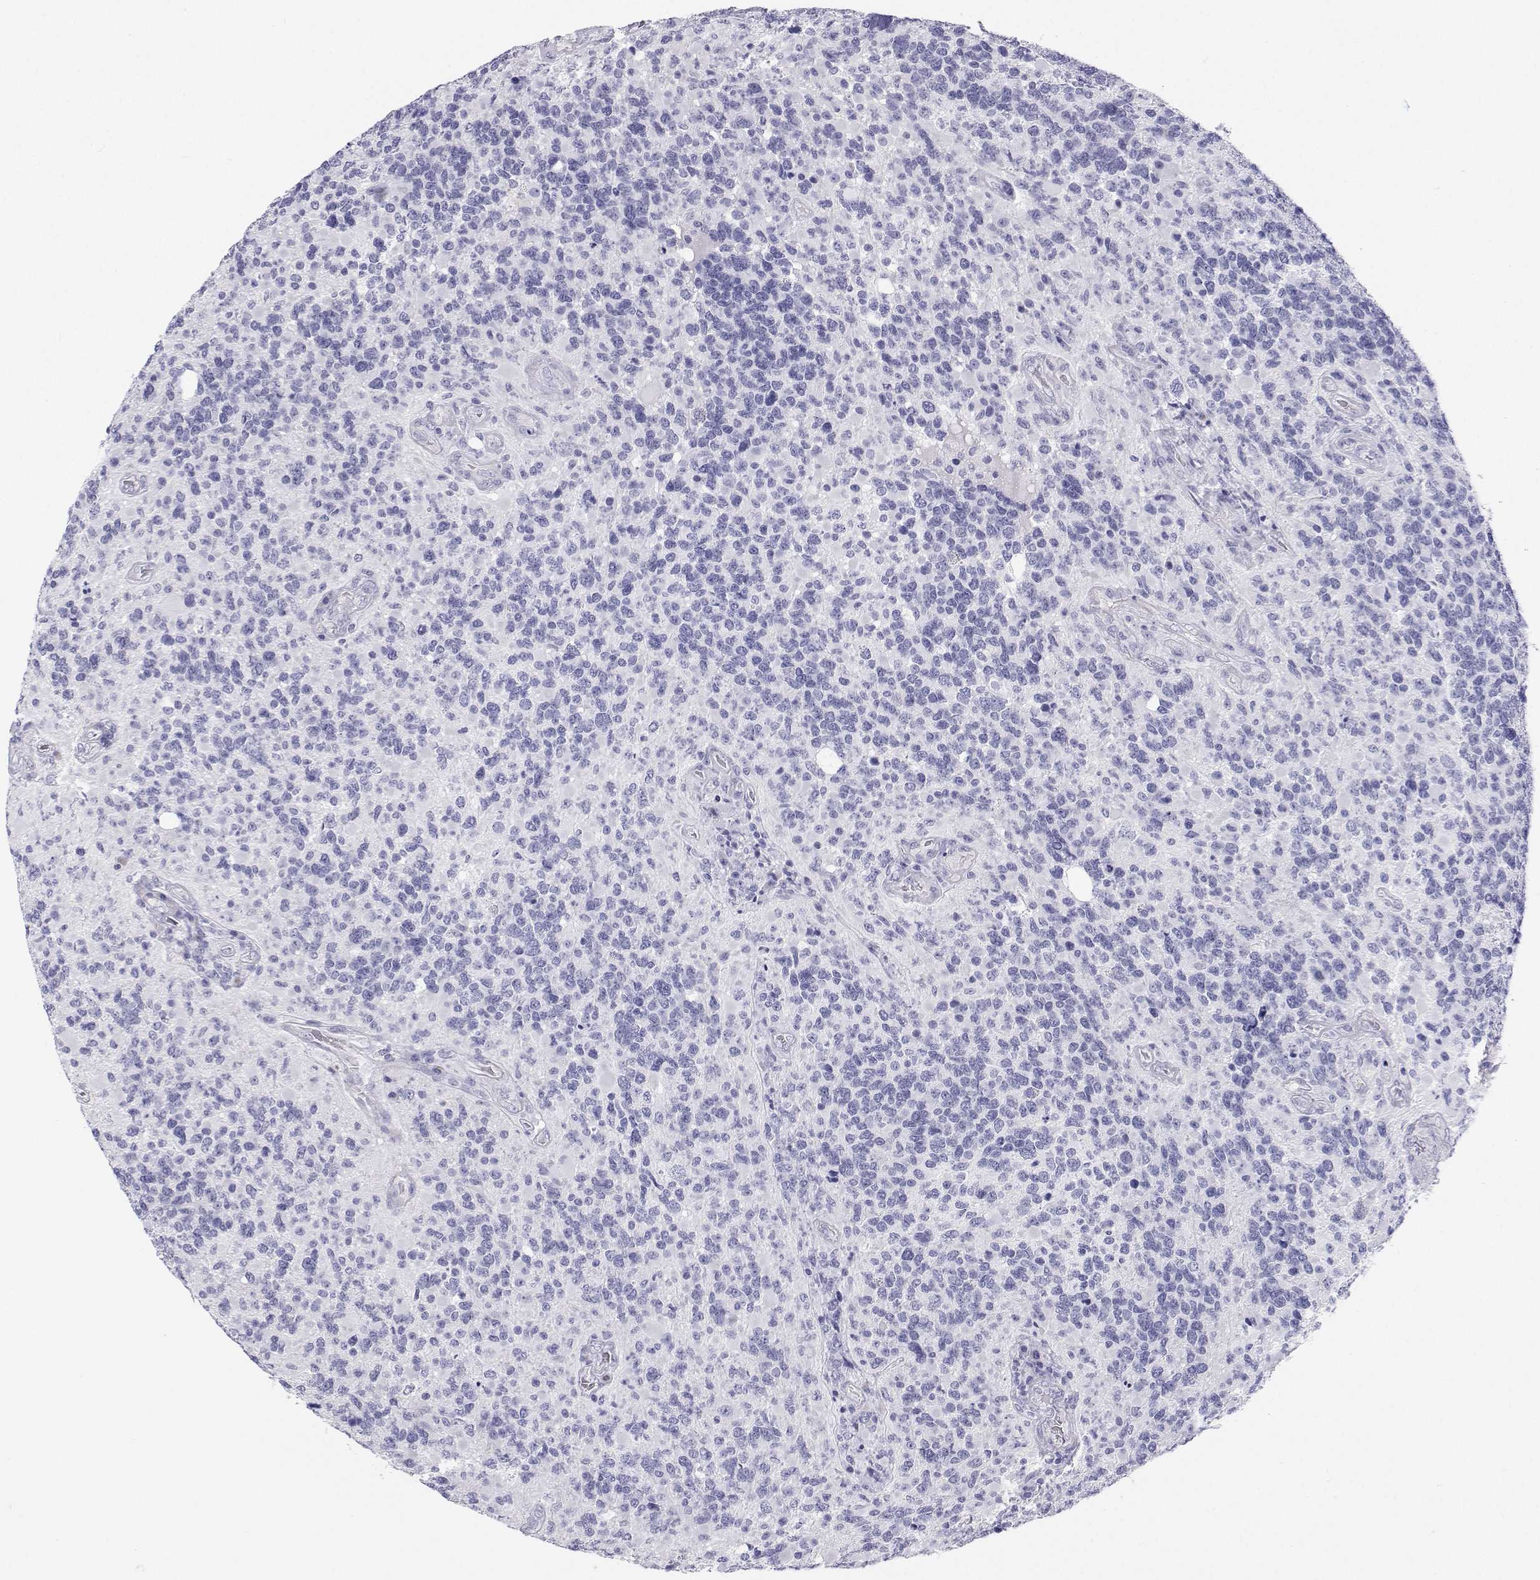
{"staining": {"intensity": "negative", "quantity": "none", "location": "none"}, "tissue": "glioma", "cell_type": "Tumor cells", "image_type": "cancer", "snomed": [{"axis": "morphology", "description": "Glioma, malignant, High grade"}, {"axis": "topography", "description": "Brain"}], "caption": "This is an immunohistochemistry (IHC) micrograph of glioma. There is no positivity in tumor cells.", "gene": "BHMT", "patient": {"sex": "female", "age": 40}}